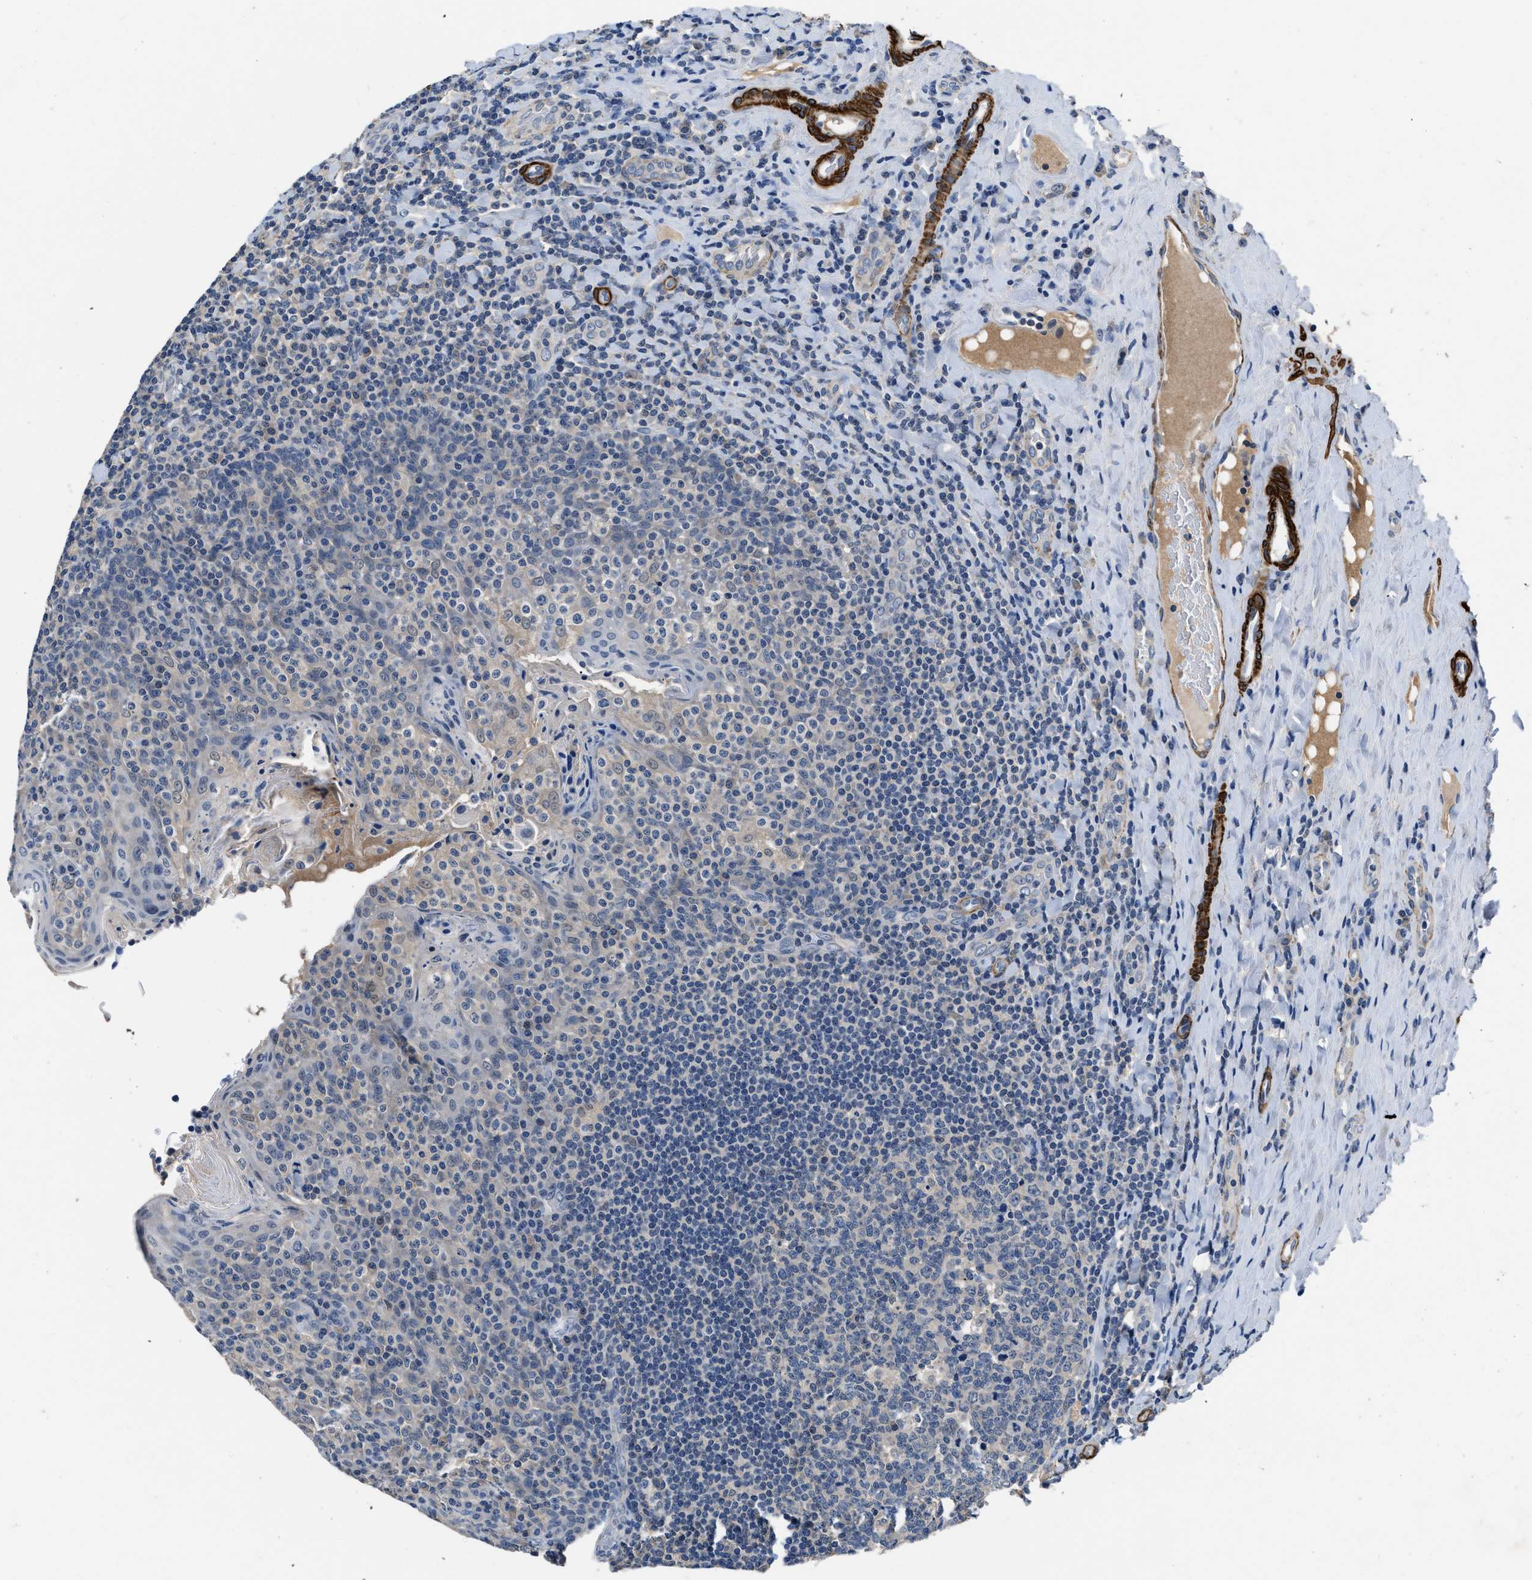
{"staining": {"intensity": "negative", "quantity": "none", "location": "none"}, "tissue": "tonsil", "cell_type": "Germinal center cells", "image_type": "normal", "snomed": [{"axis": "morphology", "description": "Normal tissue, NOS"}, {"axis": "topography", "description": "Tonsil"}], "caption": "Tonsil stained for a protein using immunohistochemistry exhibits no expression germinal center cells.", "gene": "LANCL2", "patient": {"sex": "male", "age": 17}}